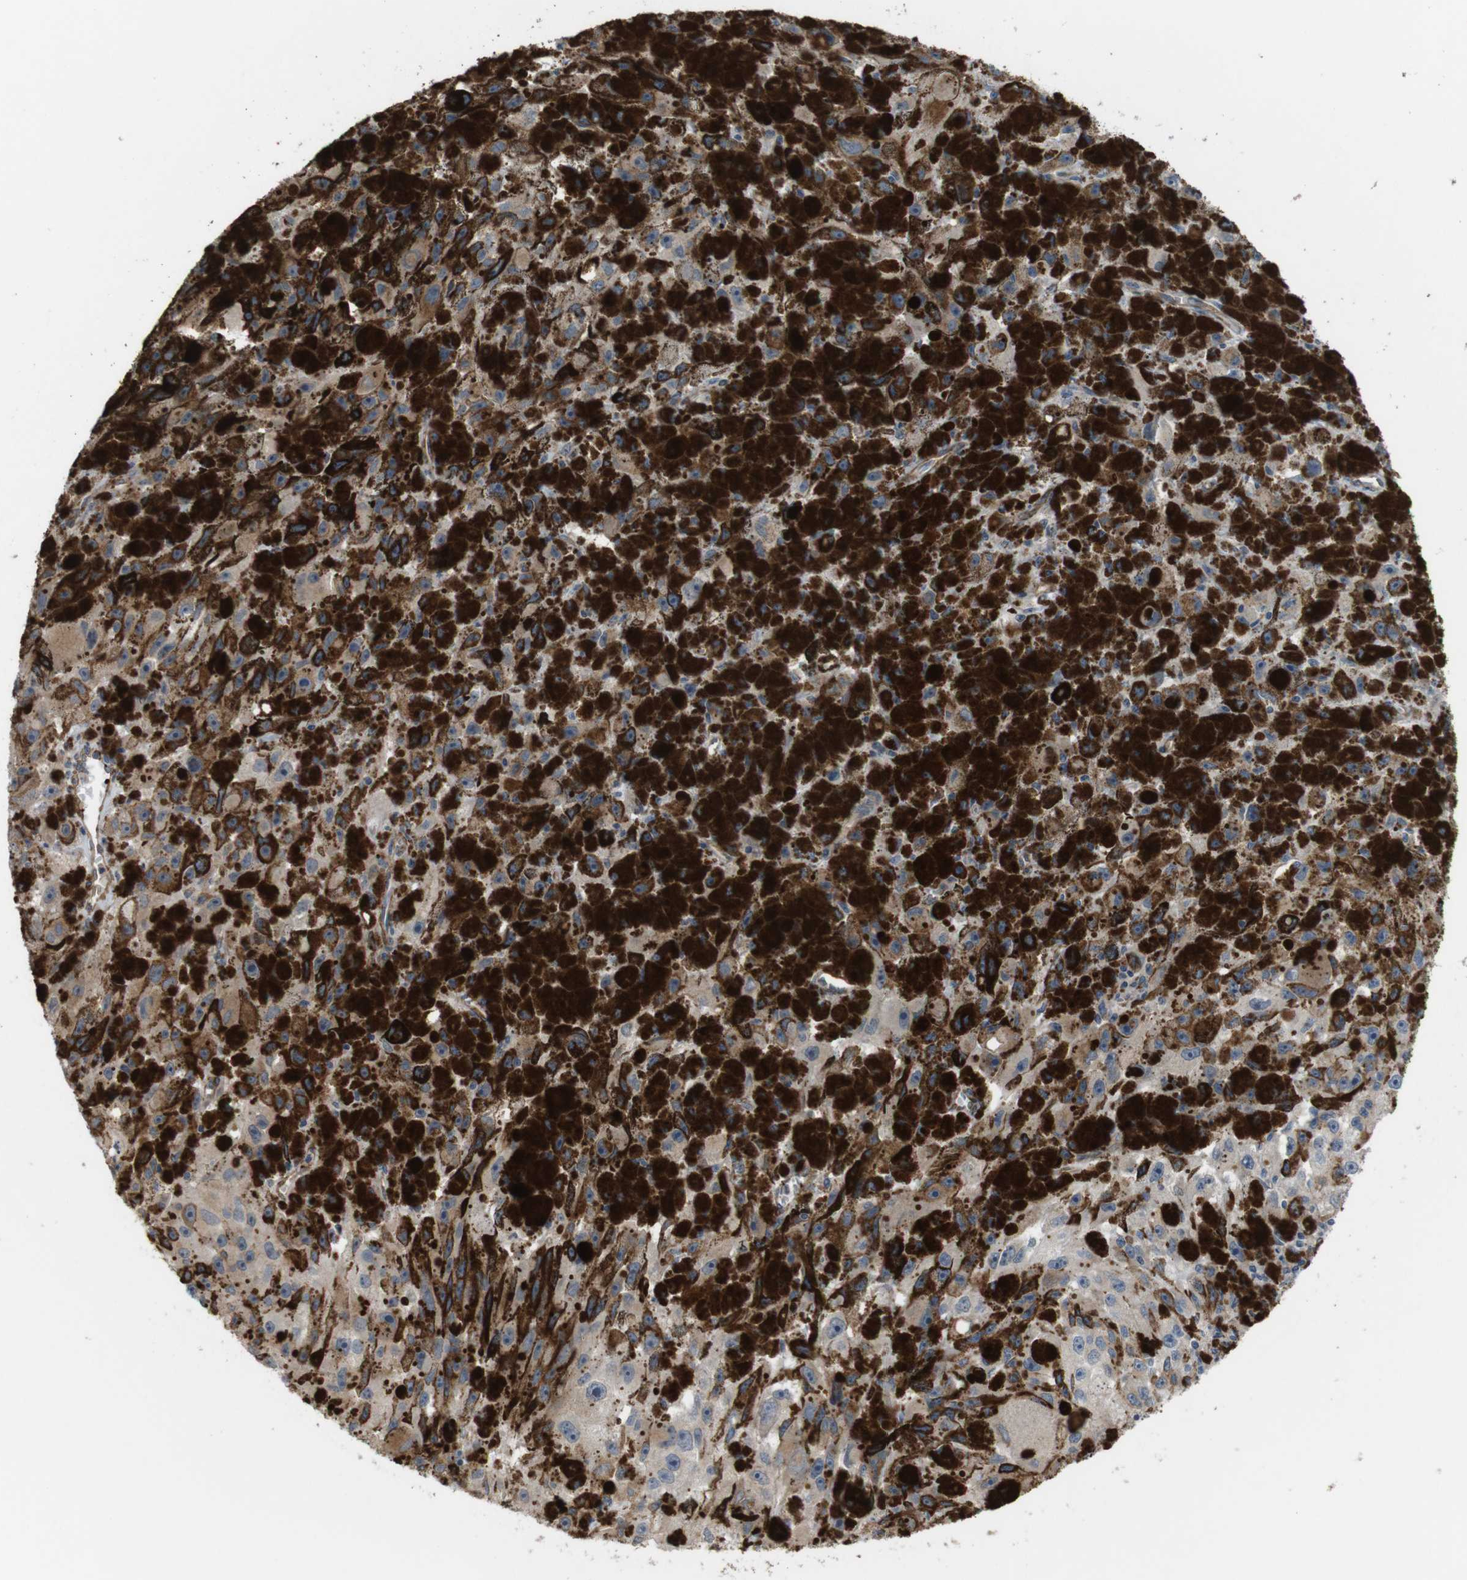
{"staining": {"intensity": "weak", "quantity": ">75%", "location": "cytoplasmic/membranous"}, "tissue": "melanoma", "cell_type": "Tumor cells", "image_type": "cancer", "snomed": [{"axis": "morphology", "description": "Malignant melanoma, NOS"}, {"axis": "topography", "description": "Skin"}], "caption": "Immunohistochemical staining of malignant melanoma displays weak cytoplasmic/membranous protein staining in approximately >75% of tumor cells. Ihc stains the protein in brown and the nuclei are stained blue.", "gene": "BVES", "patient": {"sex": "female", "age": 104}}